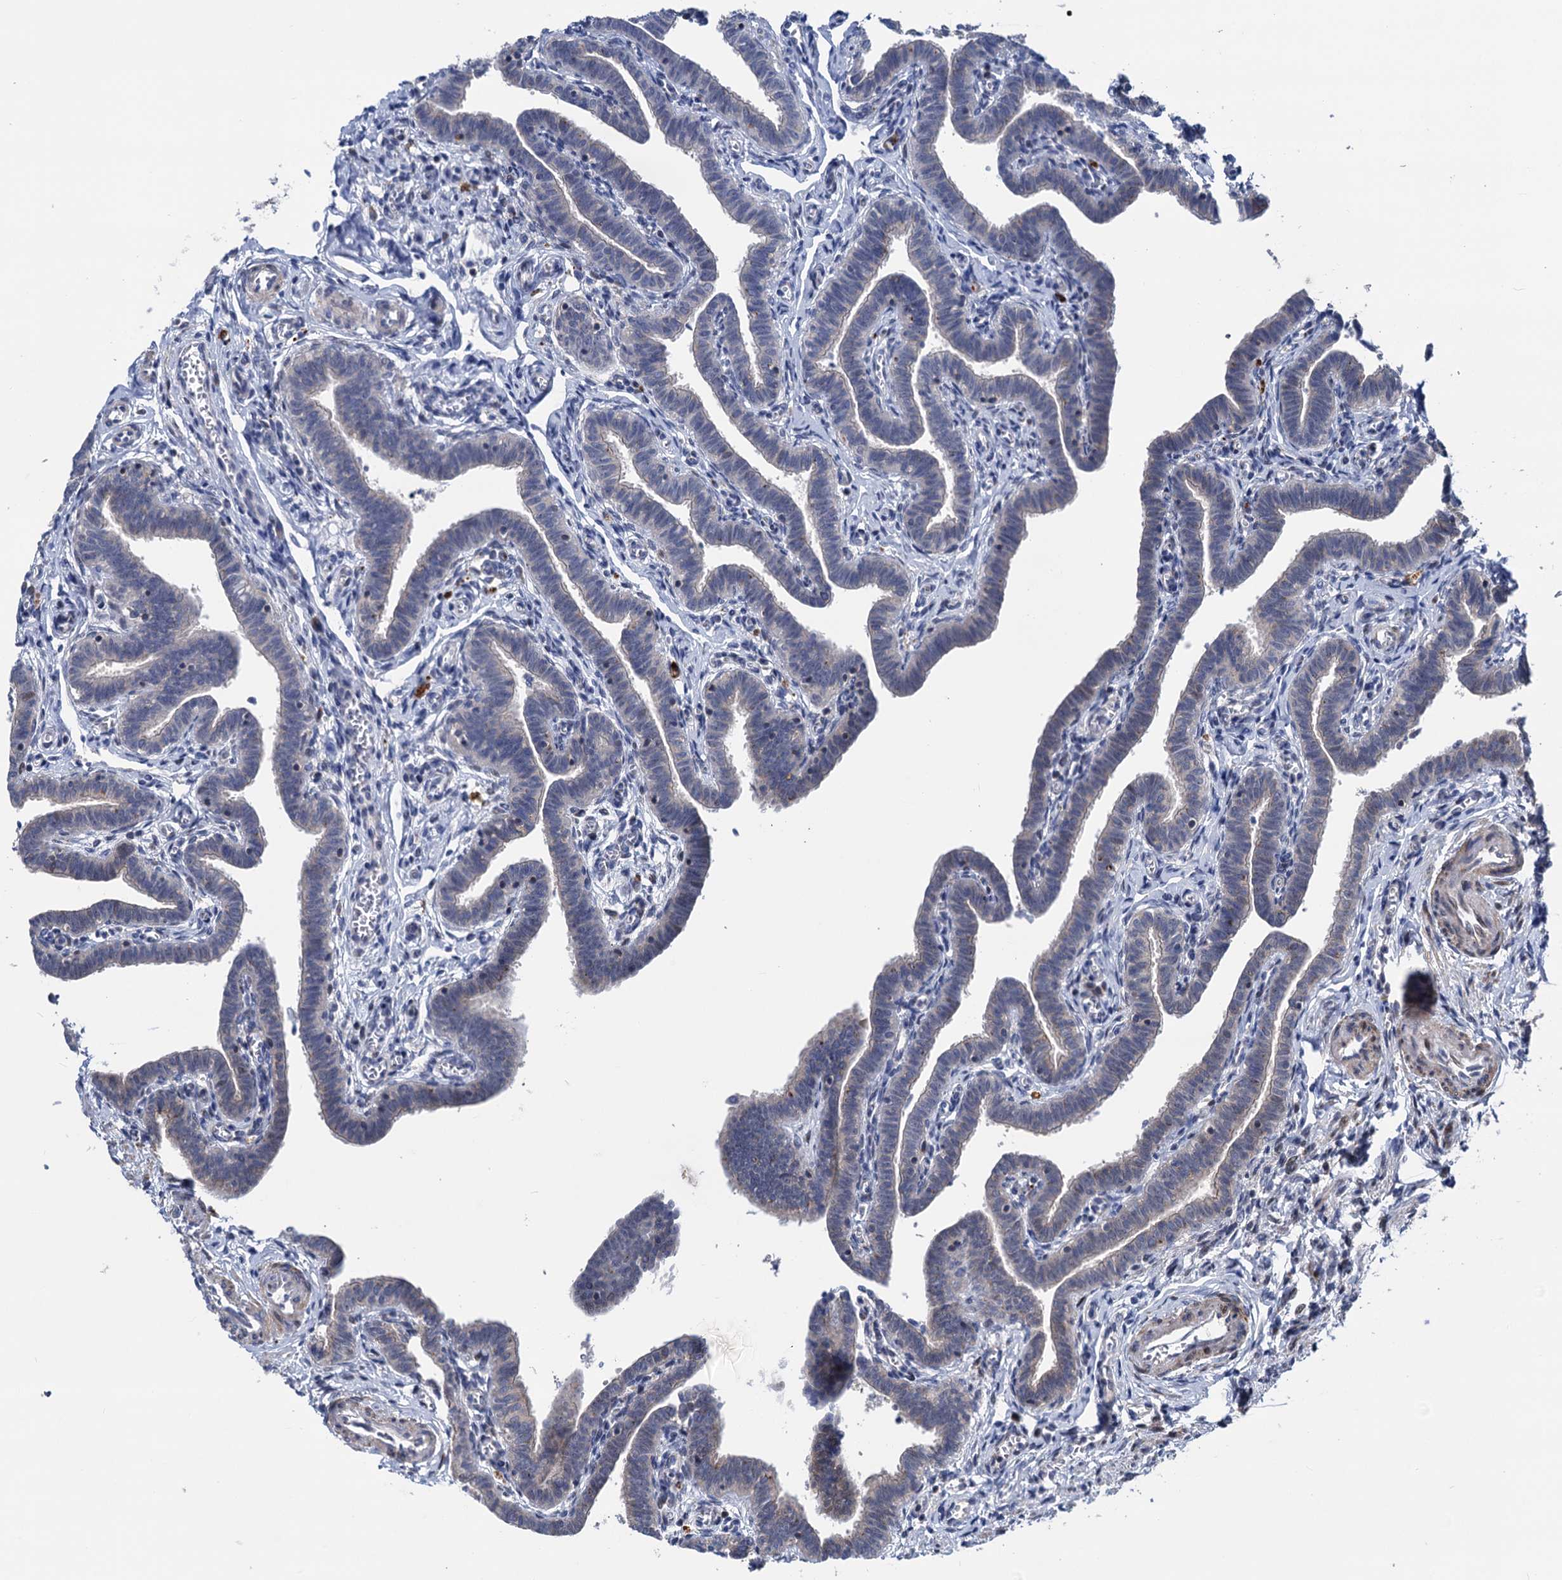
{"staining": {"intensity": "weak", "quantity": "25%-75%", "location": "cytoplasmic/membranous"}, "tissue": "fallopian tube", "cell_type": "Glandular cells", "image_type": "normal", "snomed": [{"axis": "morphology", "description": "Normal tissue, NOS"}, {"axis": "topography", "description": "Fallopian tube"}], "caption": "IHC photomicrograph of normal fallopian tube stained for a protein (brown), which shows low levels of weak cytoplasmic/membranous staining in approximately 25%-75% of glandular cells.", "gene": "UBR1", "patient": {"sex": "female", "age": 36}}